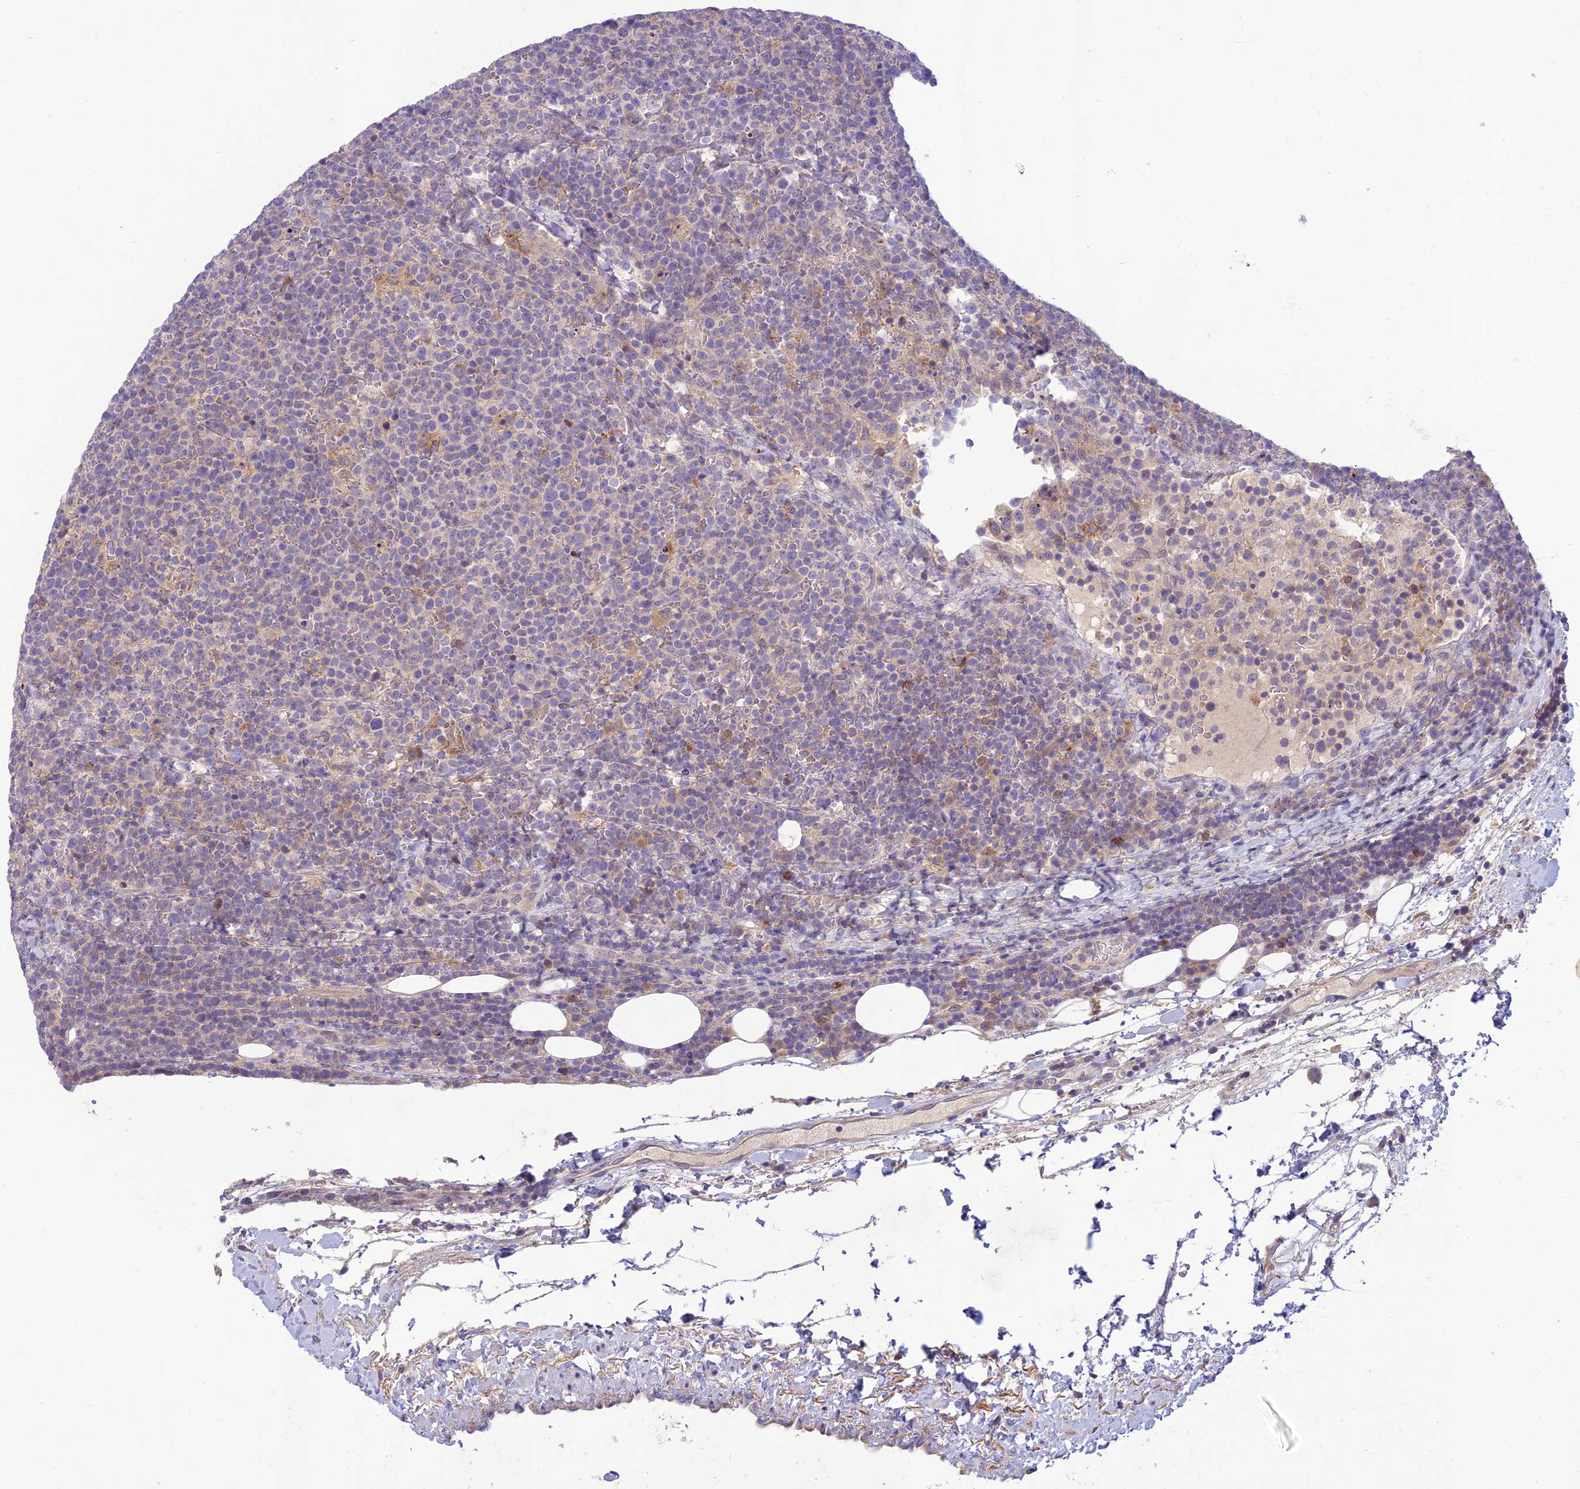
{"staining": {"intensity": "negative", "quantity": "none", "location": "none"}, "tissue": "lymphoma", "cell_type": "Tumor cells", "image_type": "cancer", "snomed": [{"axis": "morphology", "description": "Malignant lymphoma, non-Hodgkin's type, High grade"}, {"axis": "topography", "description": "Lymph node"}], "caption": "This is a micrograph of immunohistochemistry (IHC) staining of high-grade malignant lymphoma, non-Hodgkin's type, which shows no expression in tumor cells.", "gene": "ITGAE", "patient": {"sex": "male", "age": 61}}